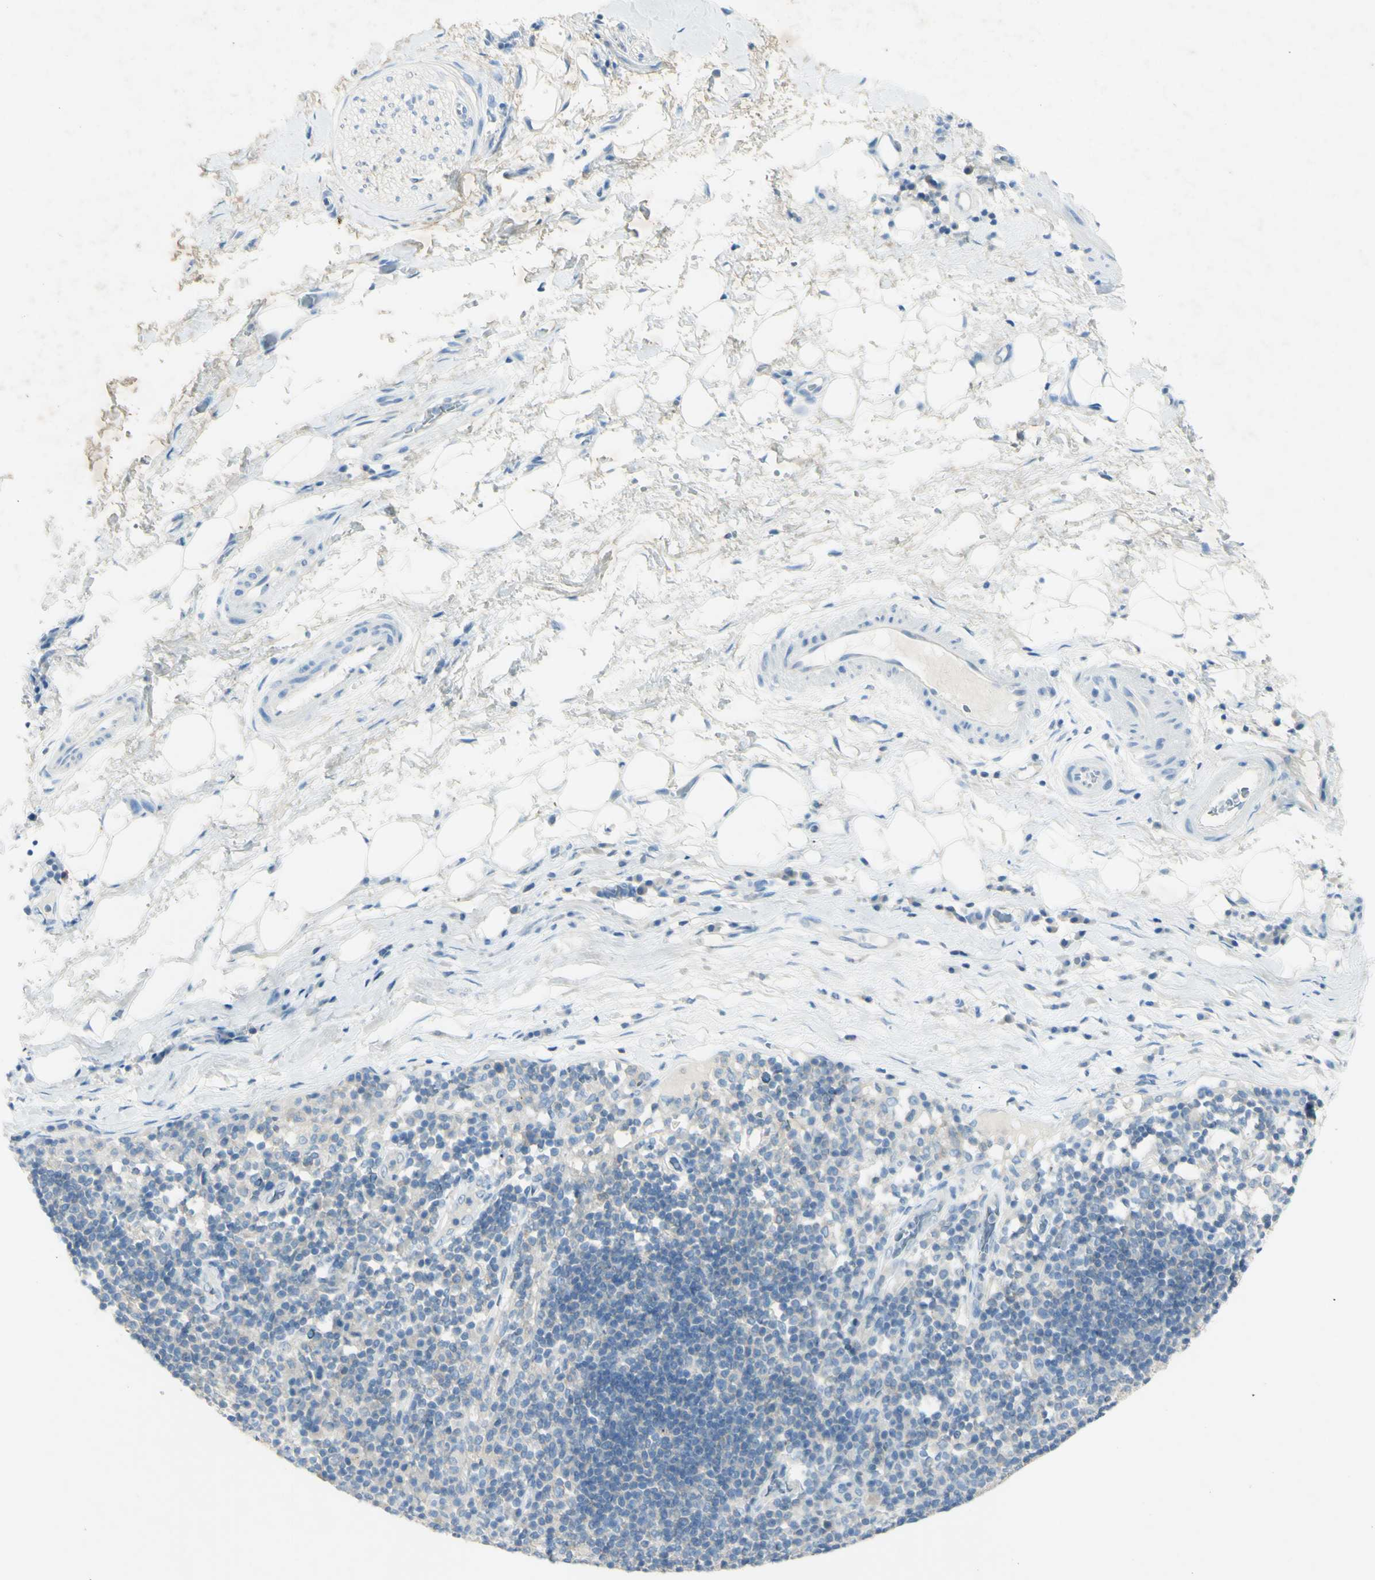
{"staining": {"intensity": "negative", "quantity": "none", "location": "none"}, "tissue": "adipose tissue", "cell_type": "Adipocytes", "image_type": "normal", "snomed": [{"axis": "morphology", "description": "Normal tissue, NOS"}, {"axis": "morphology", "description": "Adenocarcinoma, NOS"}, {"axis": "topography", "description": "Esophagus"}], "caption": "High power microscopy image of an immunohistochemistry (IHC) image of unremarkable adipose tissue, revealing no significant staining in adipocytes.", "gene": "GDF15", "patient": {"sex": "male", "age": 62}}